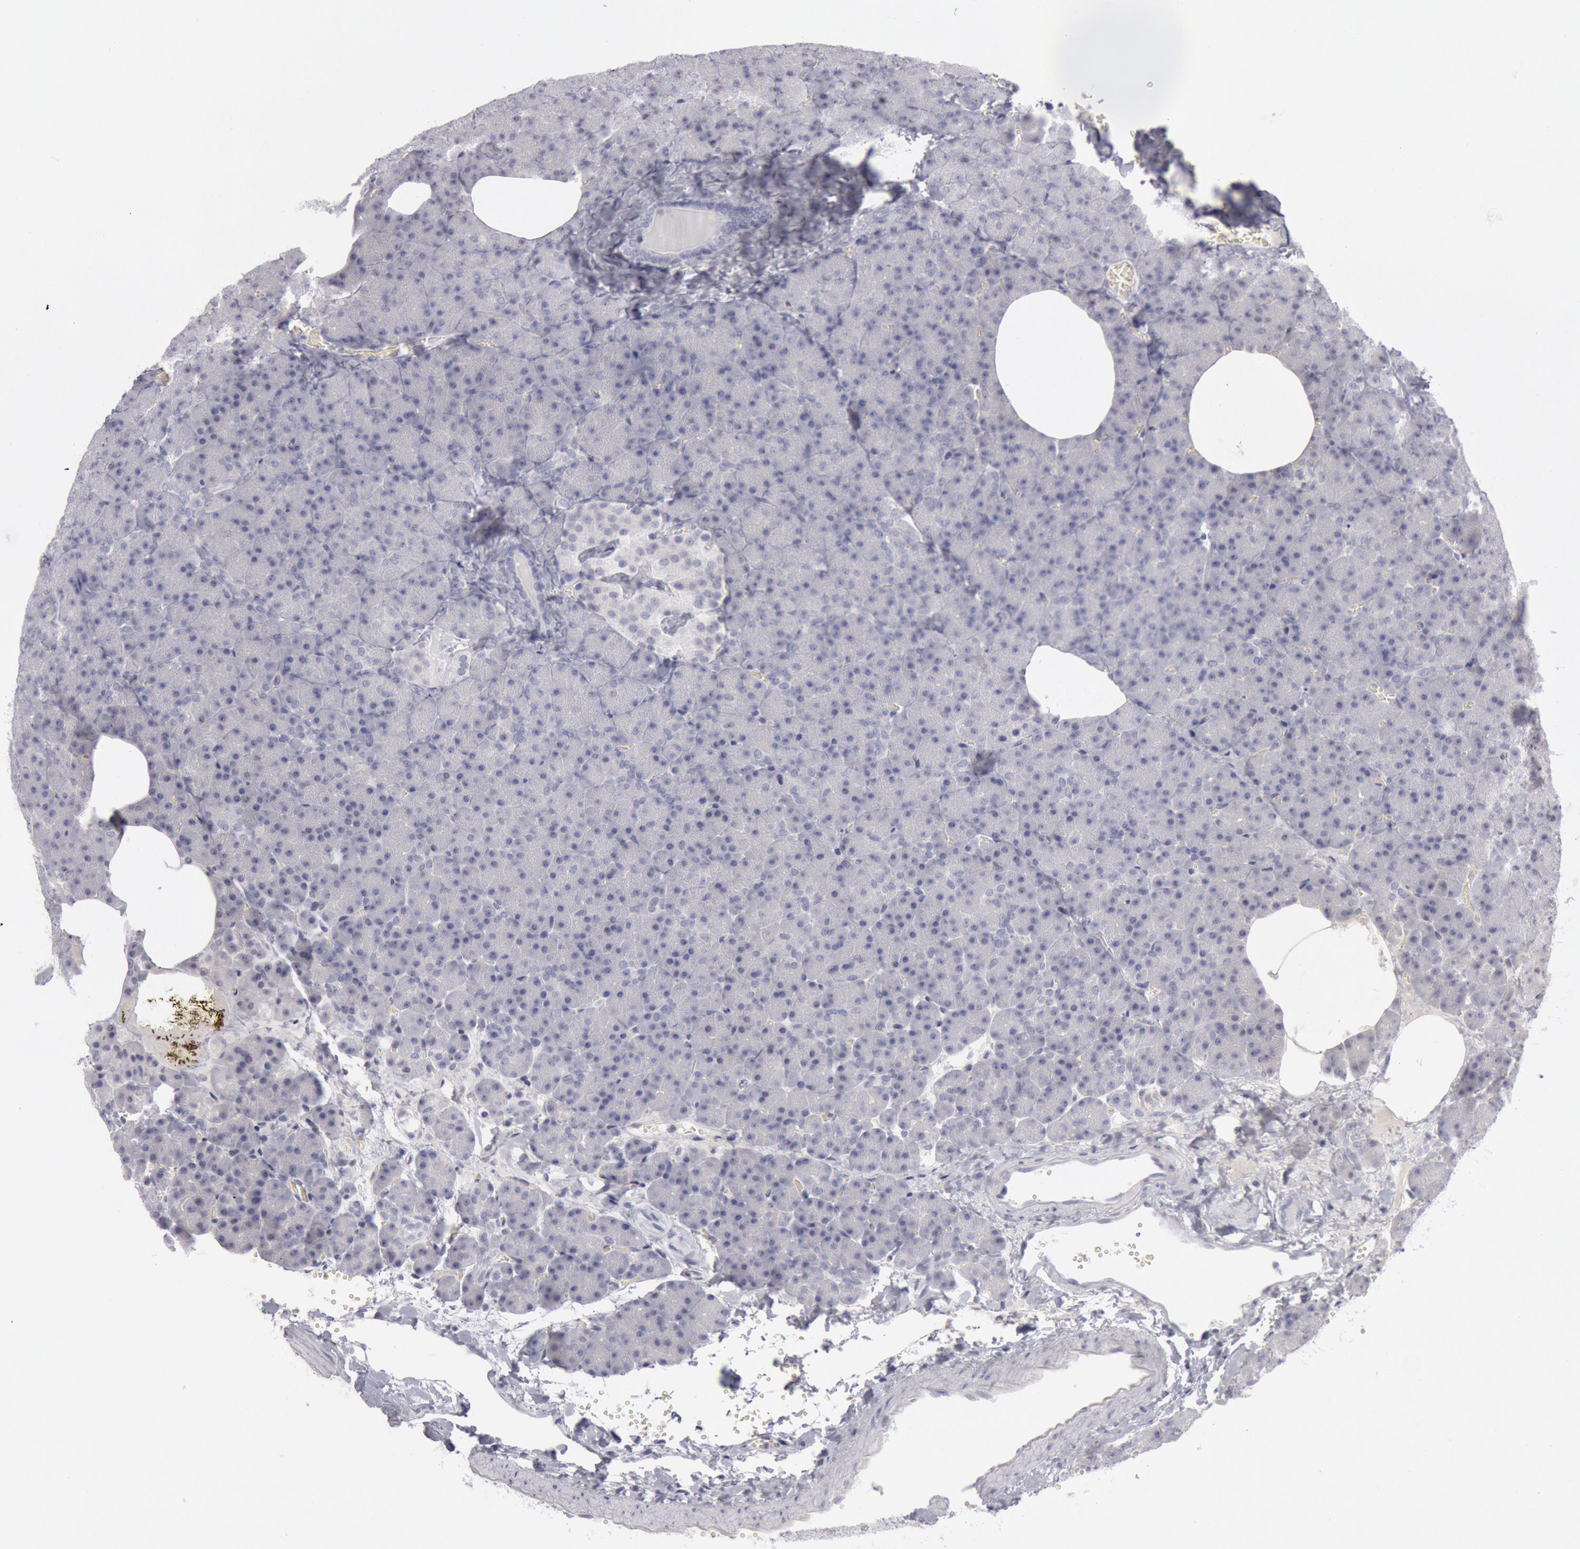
{"staining": {"intensity": "negative", "quantity": "none", "location": "none"}, "tissue": "pancreas", "cell_type": "Exocrine glandular cells", "image_type": "normal", "snomed": [{"axis": "morphology", "description": "Normal tissue, NOS"}, {"axis": "topography", "description": "Pancreas"}], "caption": "Micrograph shows no protein staining in exocrine glandular cells of unremarkable pancreas.", "gene": "KRT16", "patient": {"sex": "female", "age": 35}}